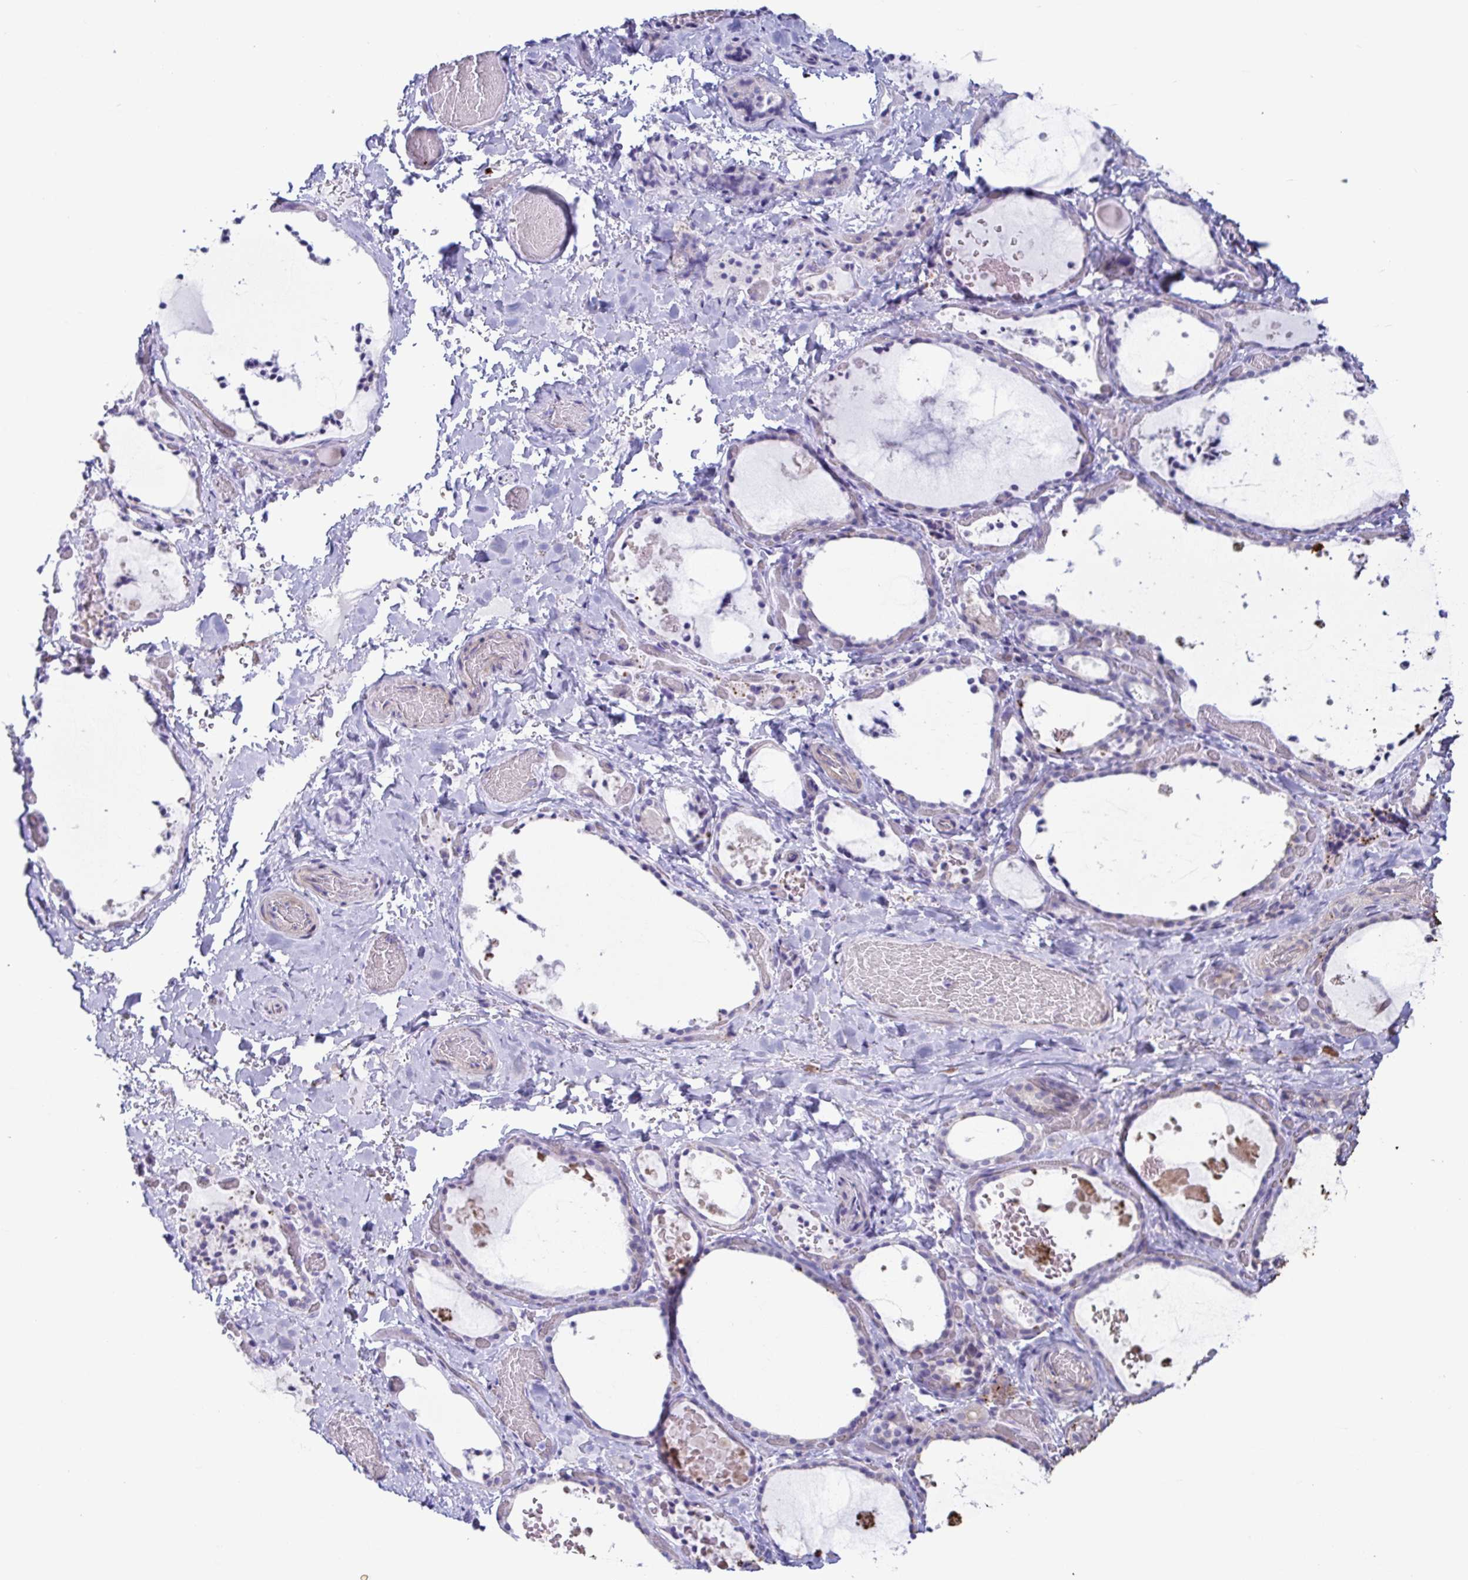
{"staining": {"intensity": "weak", "quantity": "<25%", "location": "cytoplasmic/membranous"}, "tissue": "thyroid gland", "cell_type": "Glandular cells", "image_type": "normal", "snomed": [{"axis": "morphology", "description": "Normal tissue, NOS"}, {"axis": "topography", "description": "Thyroid gland"}], "caption": "The immunohistochemistry (IHC) micrograph has no significant expression in glandular cells of thyroid gland.", "gene": "TNNI2", "patient": {"sex": "female", "age": 56}}